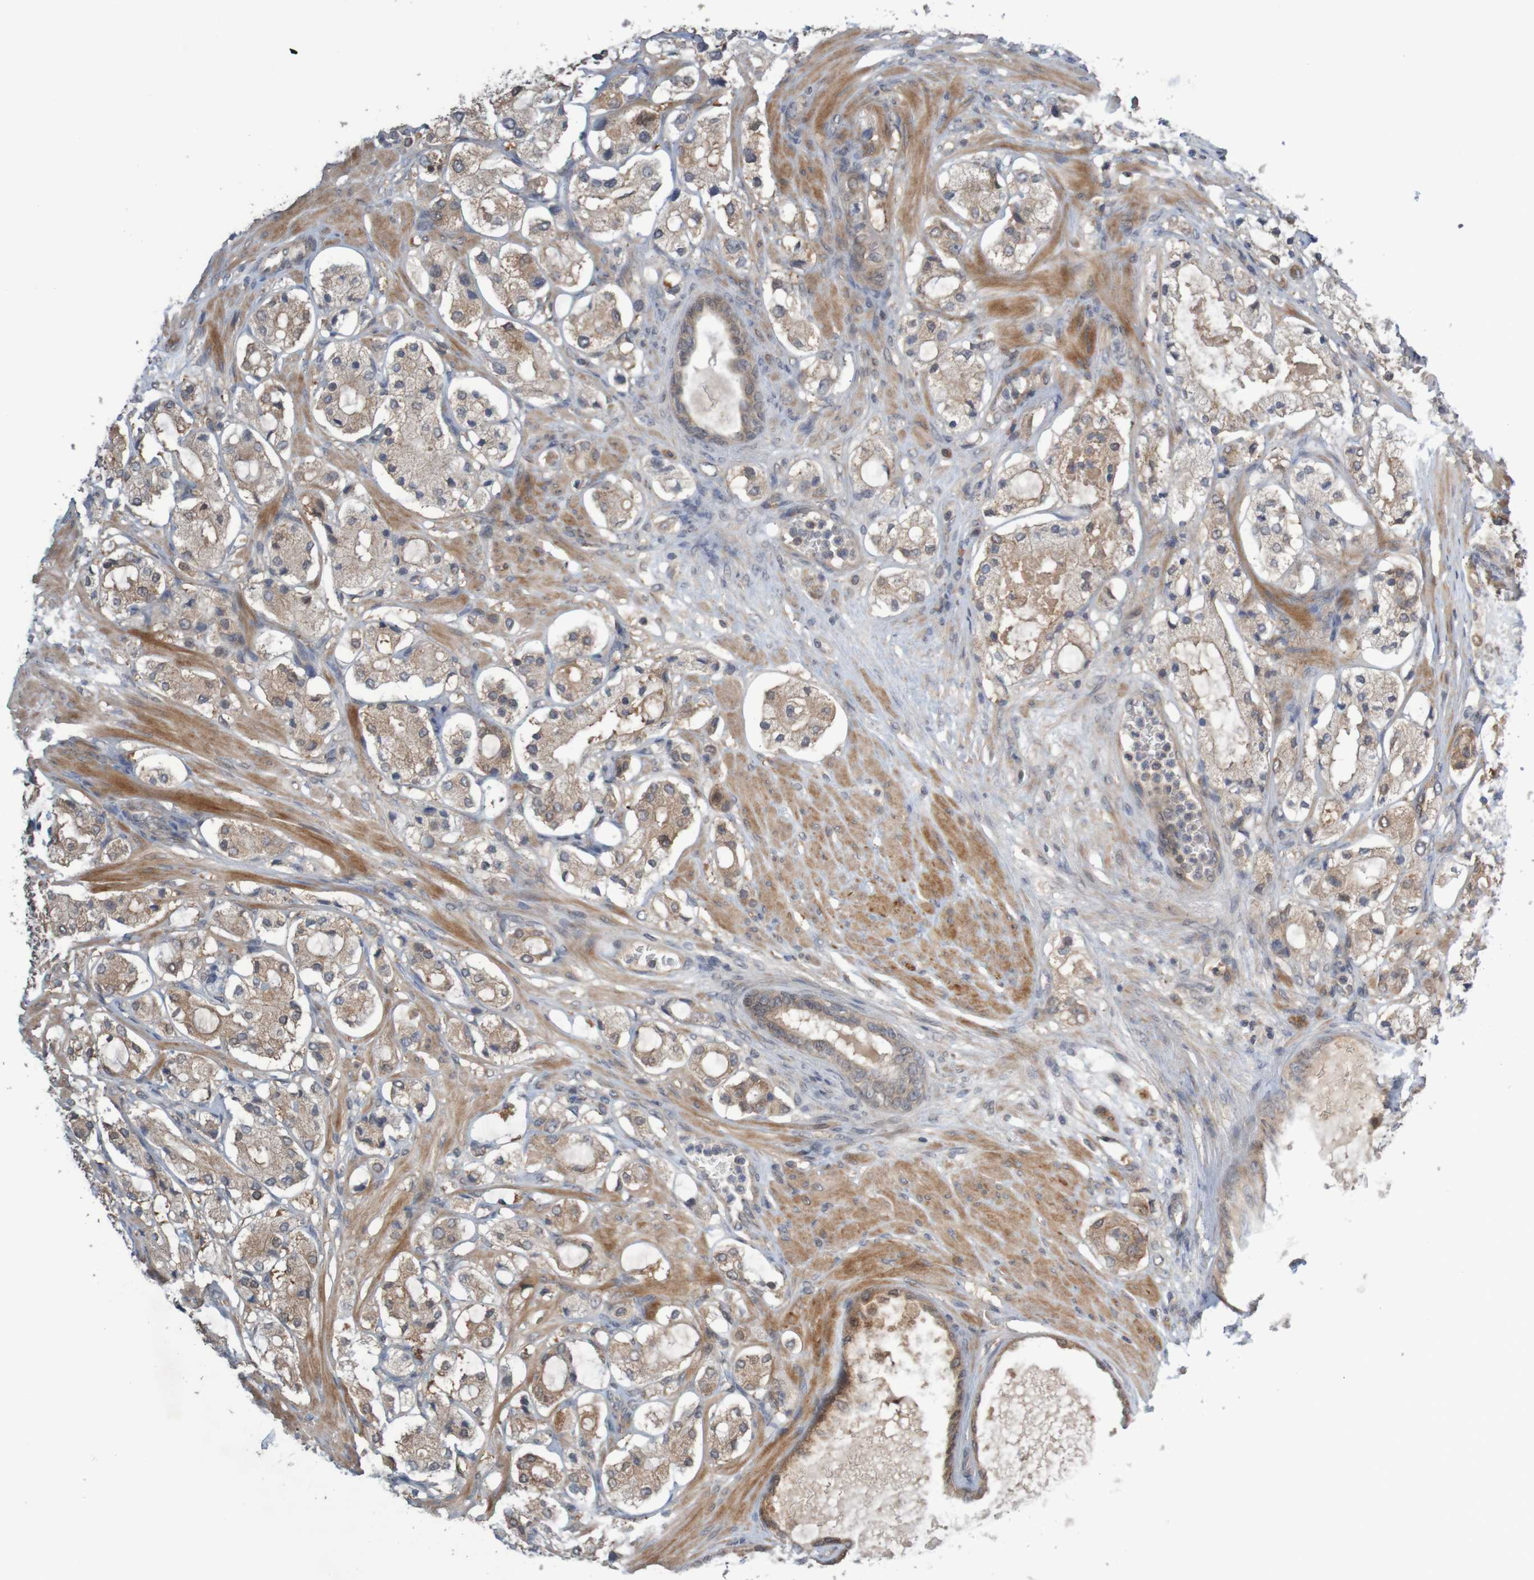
{"staining": {"intensity": "moderate", "quantity": ">75%", "location": "cytoplasmic/membranous"}, "tissue": "prostate cancer", "cell_type": "Tumor cells", "image_type": "cancer", "snomed": [{"axis": "morphology", "description": "Adenocarcinoma, High grade"}, {"axis": "topography", "description": "Prostate"}], "caption": "Brown immunohistochemical staining in human prostate cancer reveals moderate cytoplasmic/membranous expression in about >75% of tumor cells.", "gene": "ANKK1", "patient": {"sex": "male", "age": 65}}